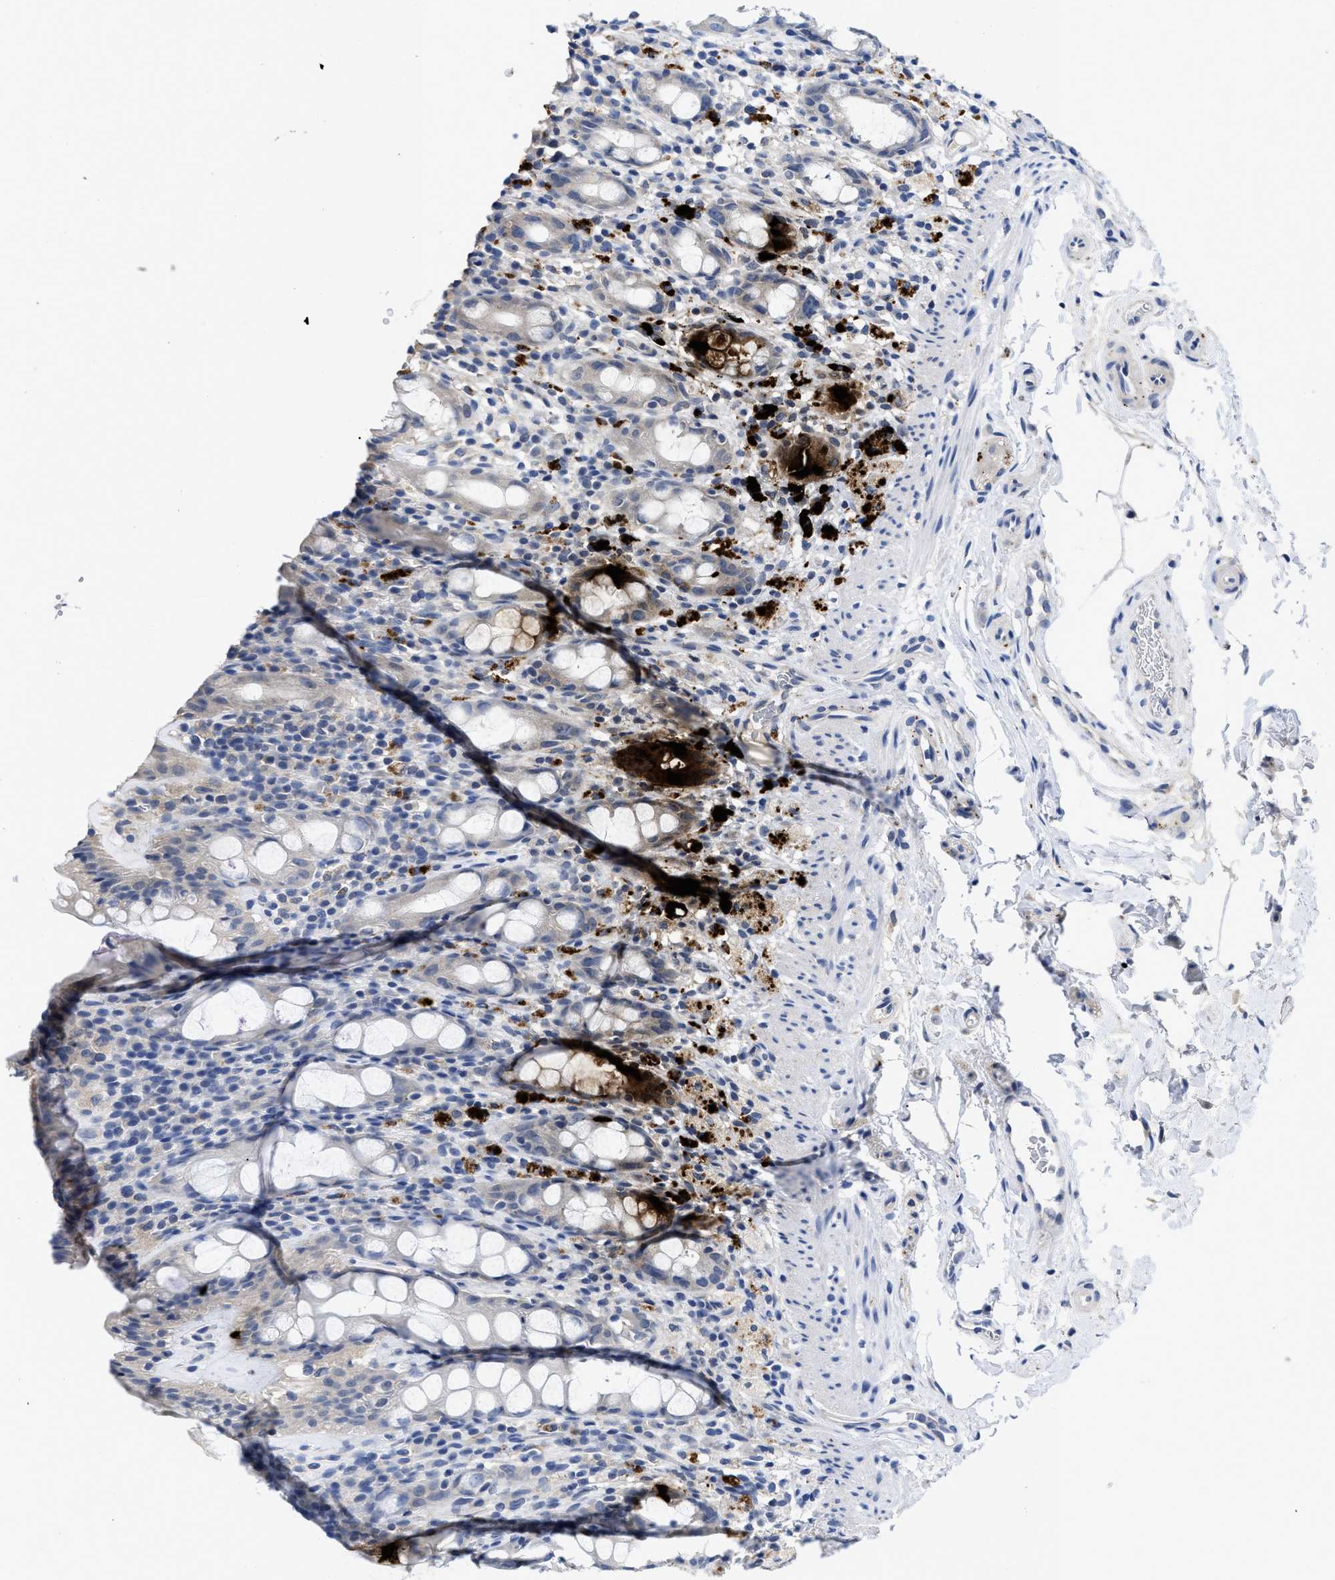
{"staining": {"intensity": "strong", "quantity": "<25%", "location": "cytoplasmic/membranous"}, "tissue": "rectum", "cell_type": "Glandular cells", "image_type": "normal", "snomed": [{"axis": "morphology", "description": "Normal tissue, NOS"}, {"axis": "topography", "description": "Rectum"}], "caption": "An image of rectum stained for a protein shows strong cytoplasmic/membranous brown staining in glandular cells.", "gene": "PYY", "patient": {"sex": "male", "age": 44}}